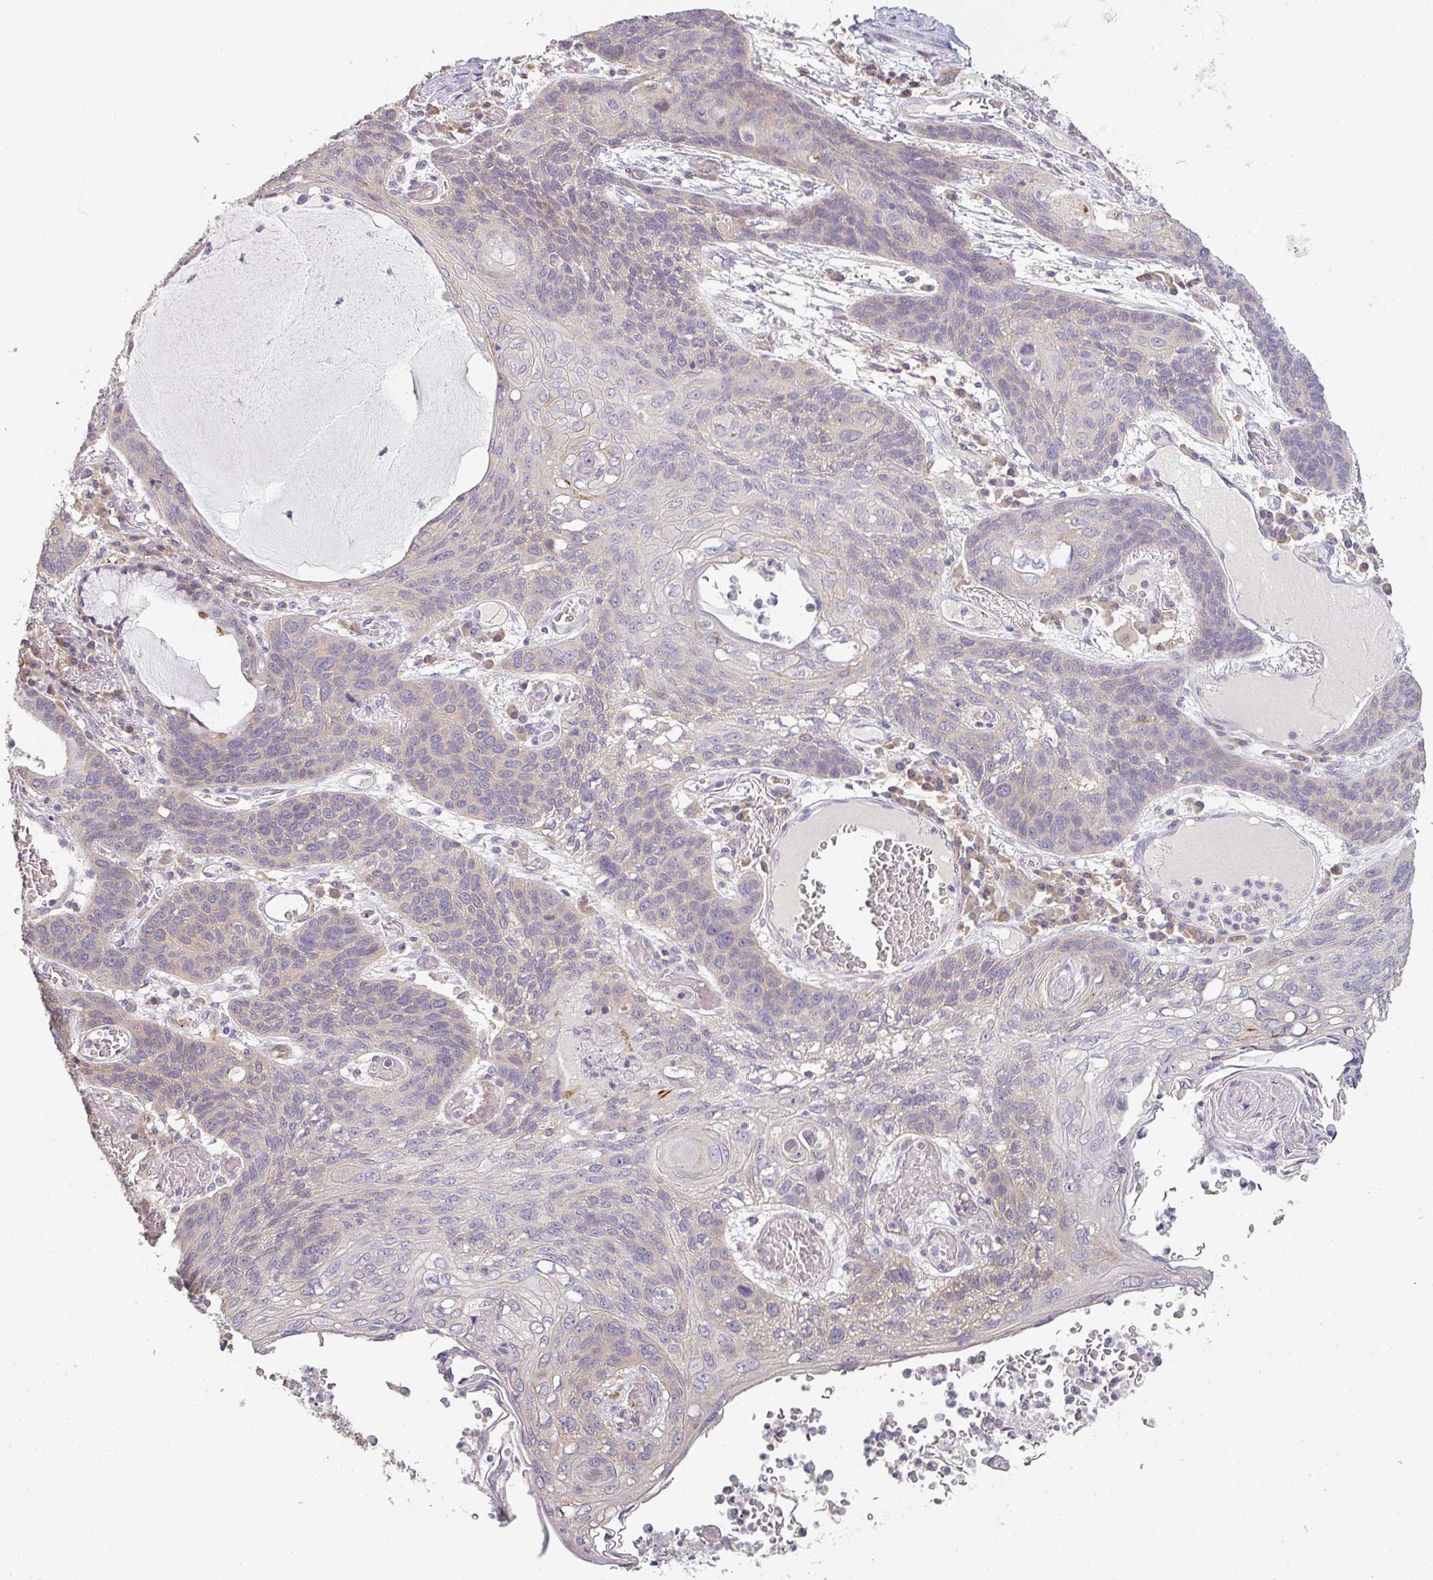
{"staining": {"intensity": "negative", "quantity": "none", "location": "none"}, "tissue": "lung cancer", "cell_type": "Tumor cells", "image_type": "cancer", "snomed": [{"axis": "morphology", "description": "Squamous cell carcinoma, NOS"}, {"axis": "morphology", "description": "Squamous cell carcinoma, metastatic, NOS"}, {"axis": "topography", "description": "Lymph node"}, {"axis": "topography", "description": "Lung"}], "caption": "High magnification brightfield microscopy of lung cancer (metastatic squamous cell carcinoma) stained with DAB (brown) and counterstained with hematoxylin (blue): tumor cells show no significant staining. The staining was performed using DAB (3,3'-diaminobenzidine) to visualize the protein expression in brown, while the nuclei were stained in blue with hematoxylin (Magnification: 20x).", "gene": "TMEM237", "patient": {"sex": "male", "age": 41}}